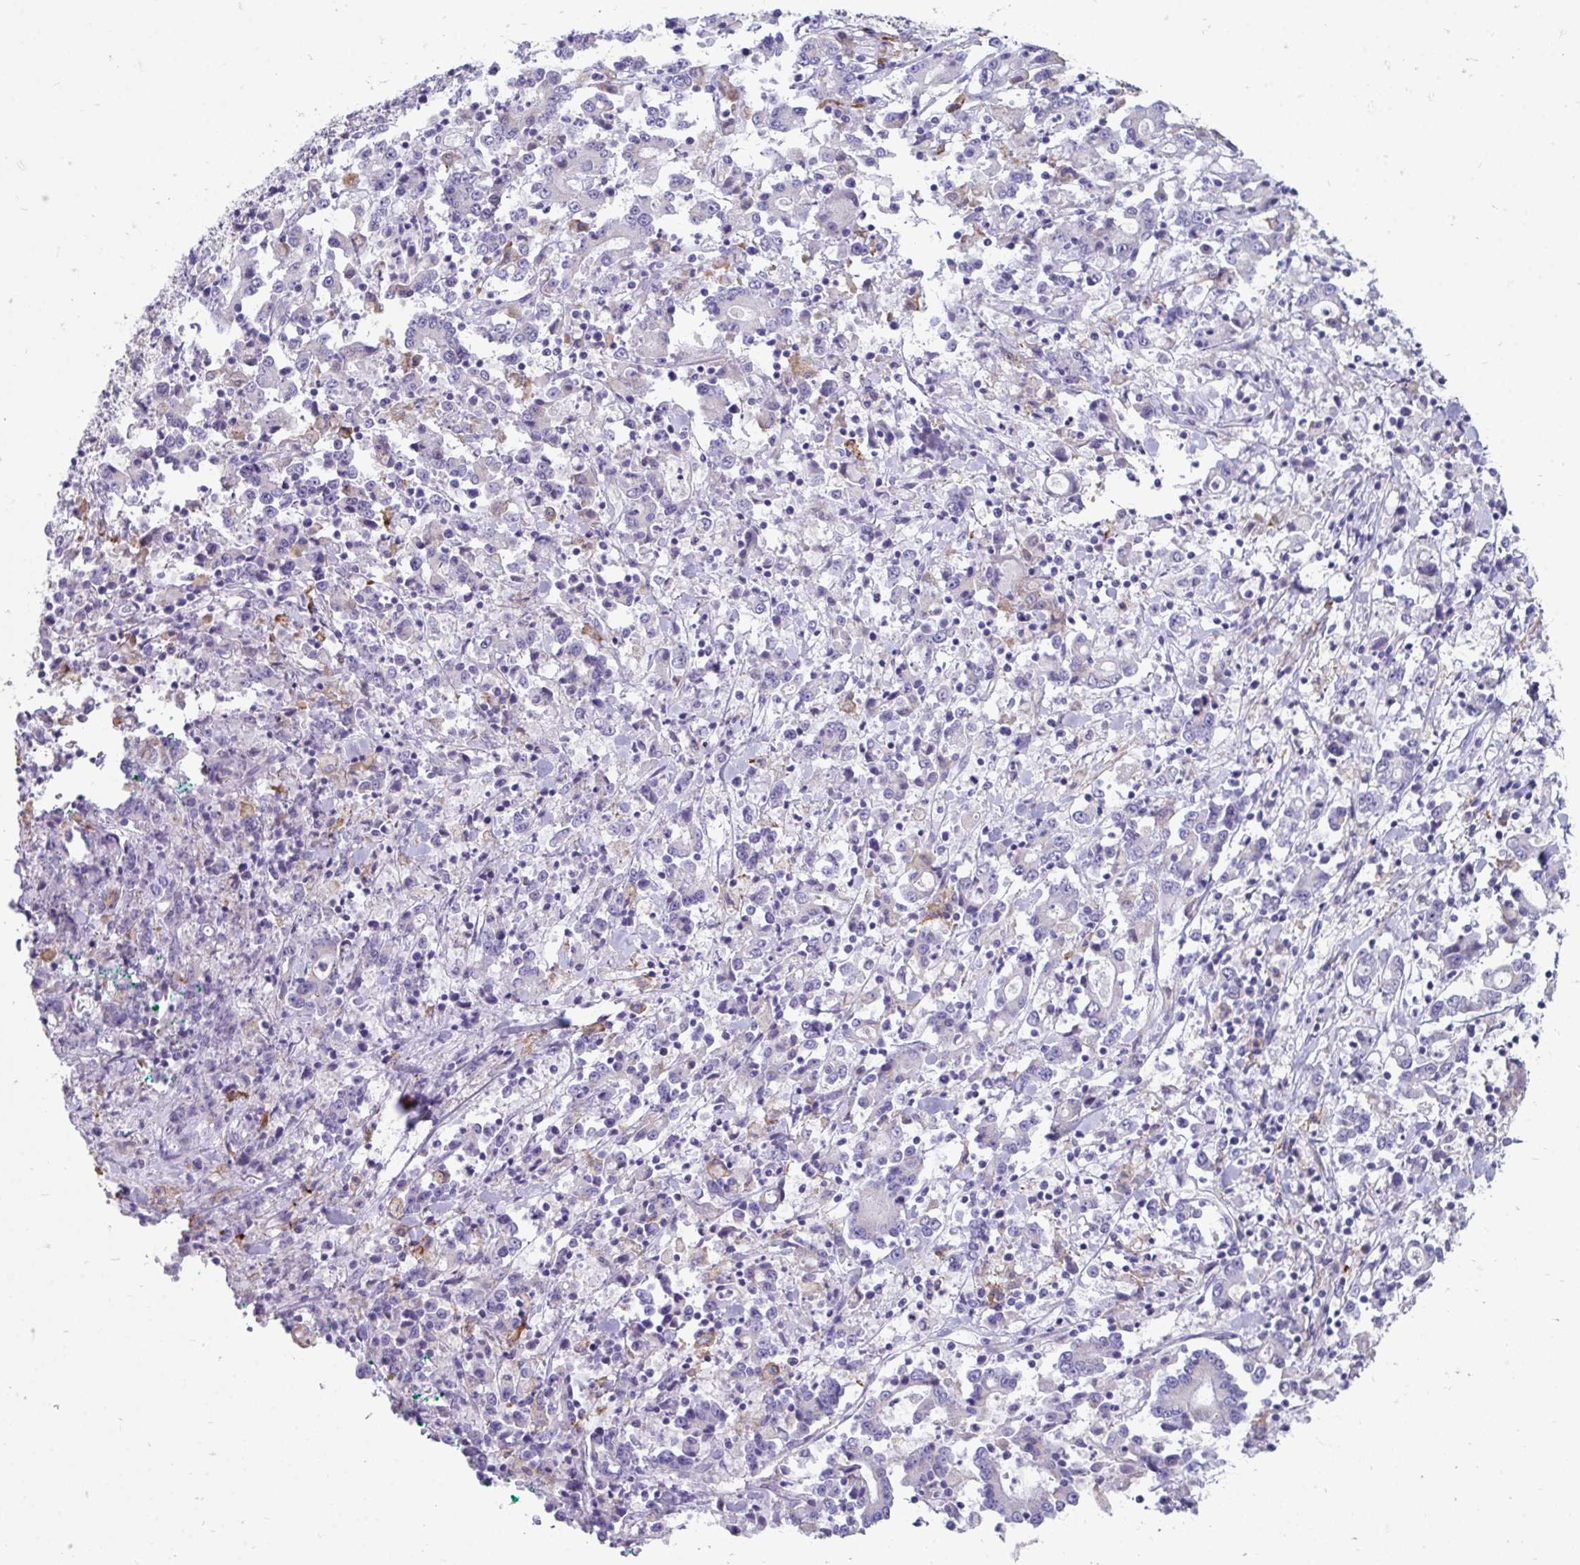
{"staining": {"intensity": "negative", "quantity": "none", "location": "none"}, "tissue": "stomach cancer", "cell_type": "Tumor cells", "image_type": "cancer", "snomed": [{"axis": "morphology", "description": "Adenocarcinoma, NOS"}, {"axis": "topography", "description": "Stomach, upper"}], "caption": "Immunohistochemistry image of human stomach cancer (adenocarcinoma) stained for a protein (brown), which demonstrates no positivity in tumor cells. Brightfield microscopy of IHC stained with DAB (brown) and hematoxylin (blue), captured at high magnification.", "gene": "CD163", "patient": {"sex": "male", "age": 68}}